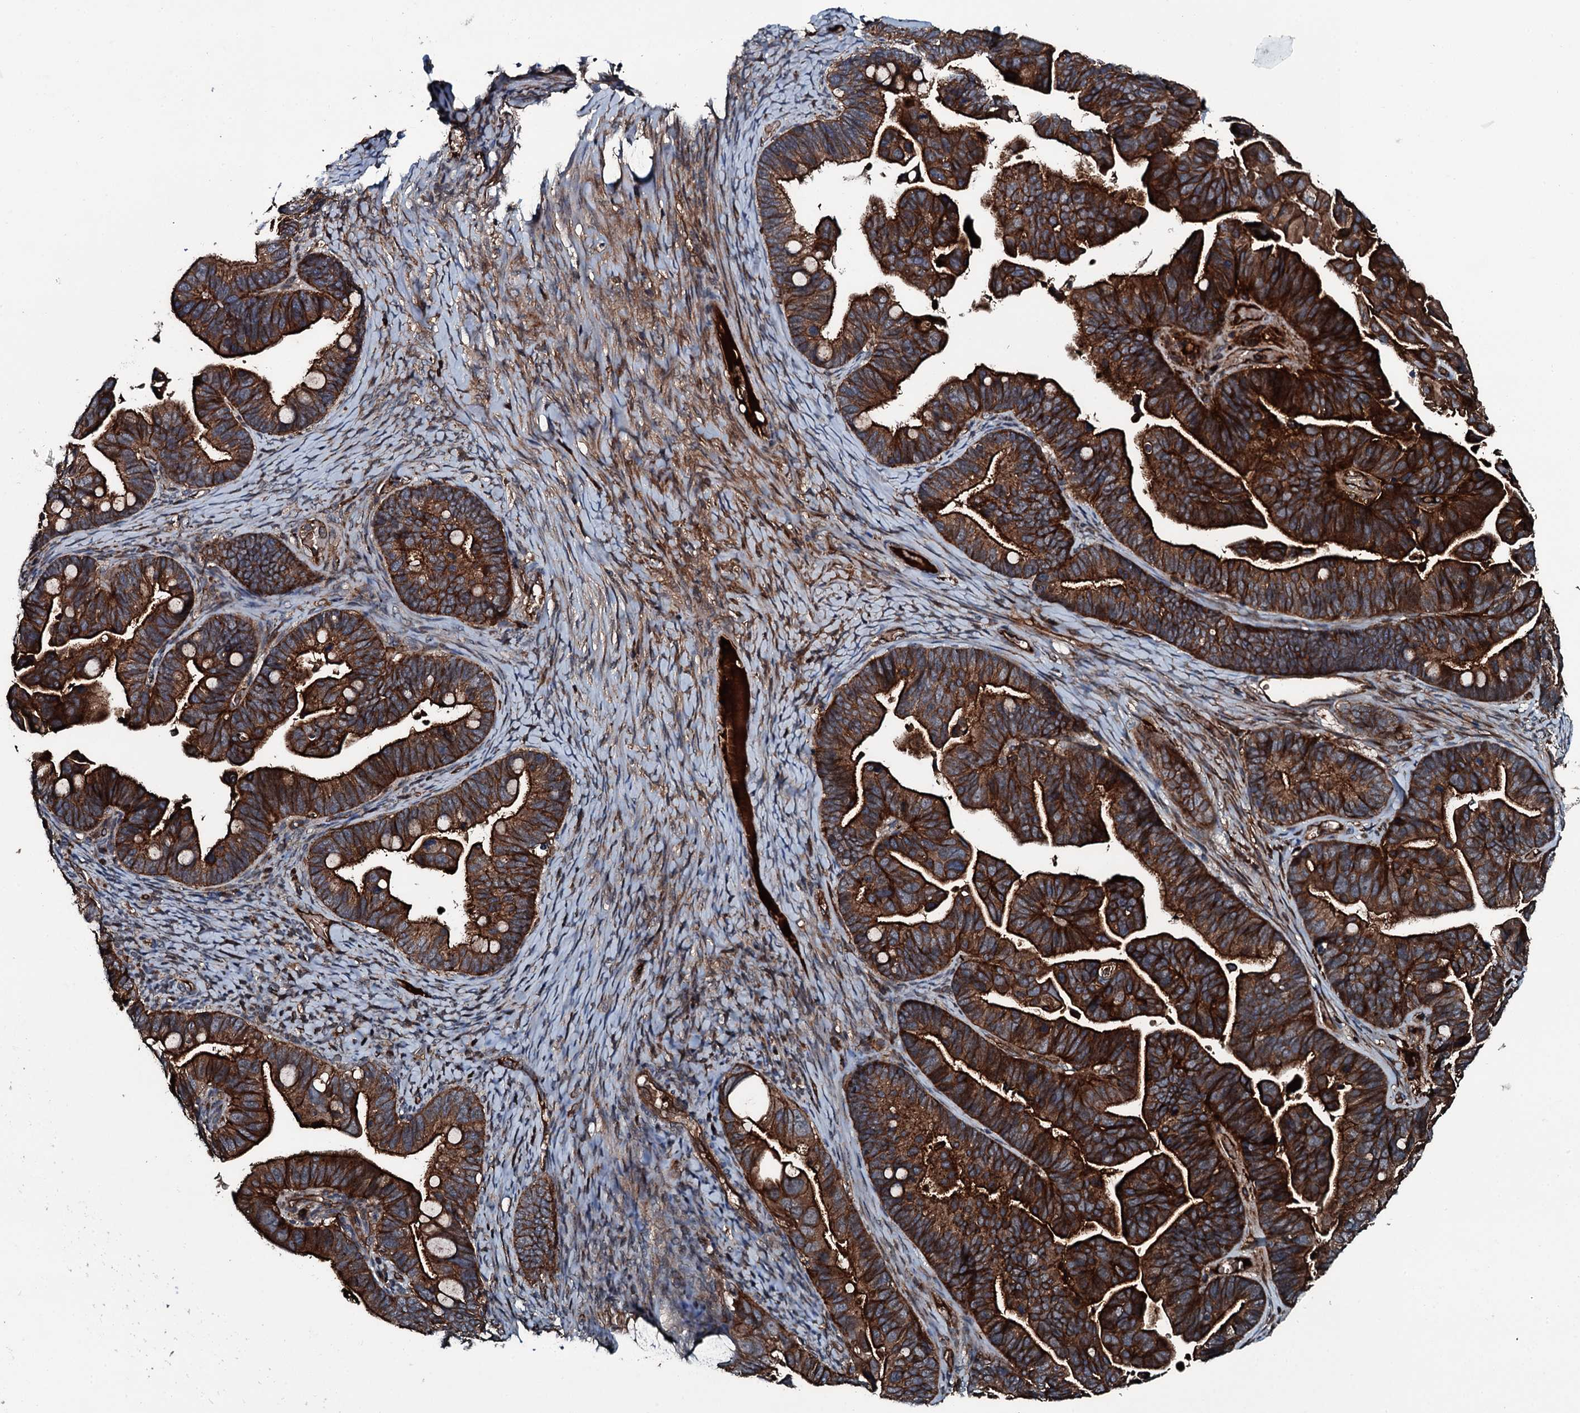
{"staining": {"intensity": "strong", "quantity": ">75%", "location": "cytoplasmic/membranous"}, "tissue": "ovarian cancer", "cell_type": "Tumor cells", "image_type": "cancer", "snomed": [{"axis": "morphology", "description": "Cystadenocarcinoma, serous, NOS"}, {"axis": "topography", "description": "Ovary"}], "caption": "Strong cytoplasmic/membranous expression for a protein is appreciated in about >75% of tumor cells of ovarian cancer (serous cystadenocarcinoma) using immunohistochemistry.", "gene": "TRIM7", "patient": {"sex": "female", "age": 56}}